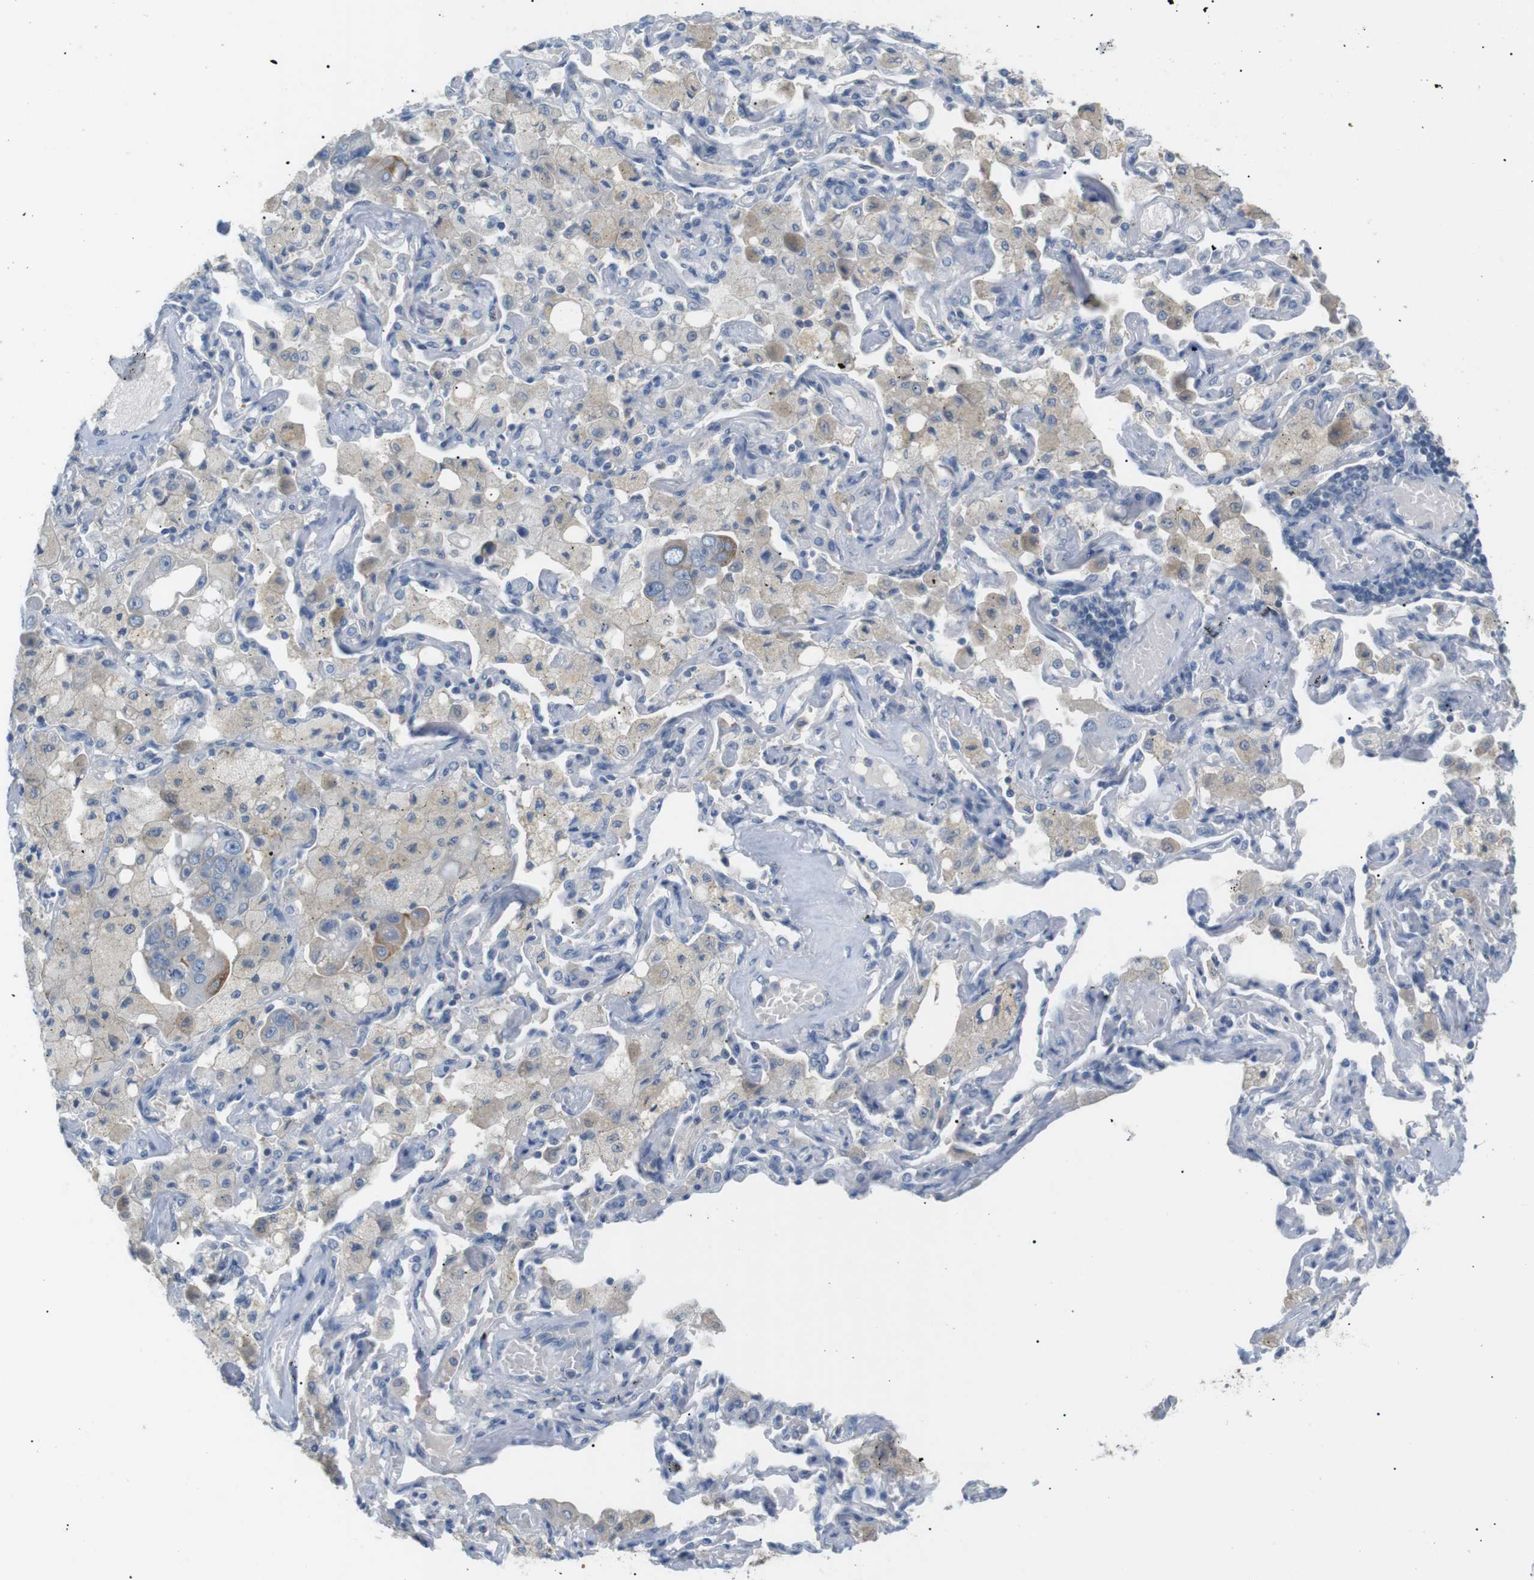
{"staining": {"intensity": "negative", "quantity": "none", "location": "none"}, "tissue": "lung cancer", "cell_type": "Tumor cells", "image_type": "cancer", "snomed": [{"axis": "morphology", "description": "Adenocarcinoma, NOS"}, {"axis": "topography", "description": "Lung"}], "caption": "Lung cancer stained for a protein using immunohistochemistry (IHC) reveals no positivity tumor cells.", "gene": "CDH26", "patient": {"sex": "male", "age": 64}}